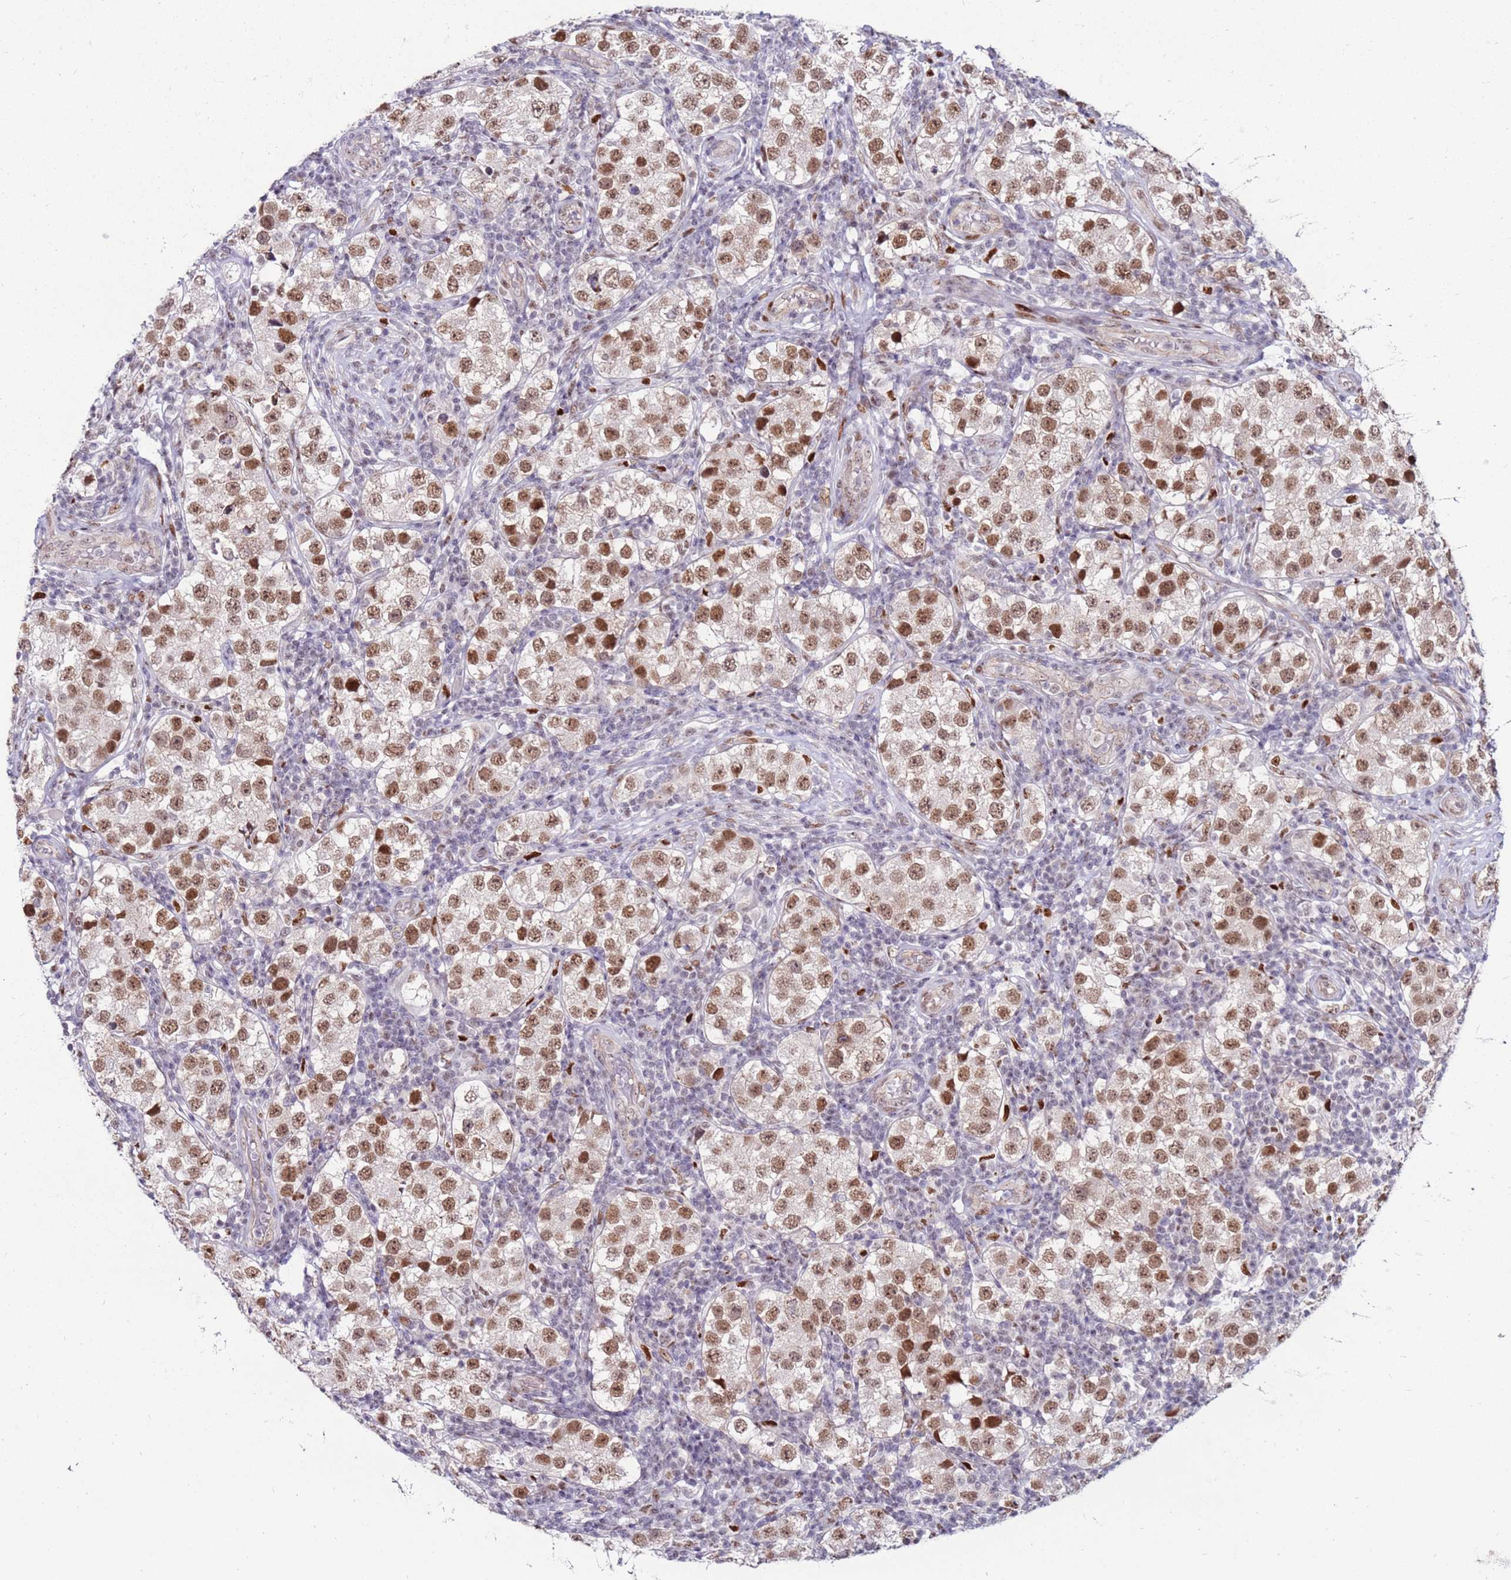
{"staining": {"intensity": "moderate", "quantity": ">75%", "location": "nuclear"}, "tissue": "testis cancer", "cell_type": "Tumor cells", "image_type": "cancer", "snomed": [{"axis": "morphology", "description": "Seminoma, NOS"}, {"axis": "topography", "description": "Testis"}], "caption": "An image of testis cancer stained for a protein reveals moderate nuclear brown staining in tumor cells.", "gene": "KPNA4", "patient": {"sex": "male", "age": 34}}